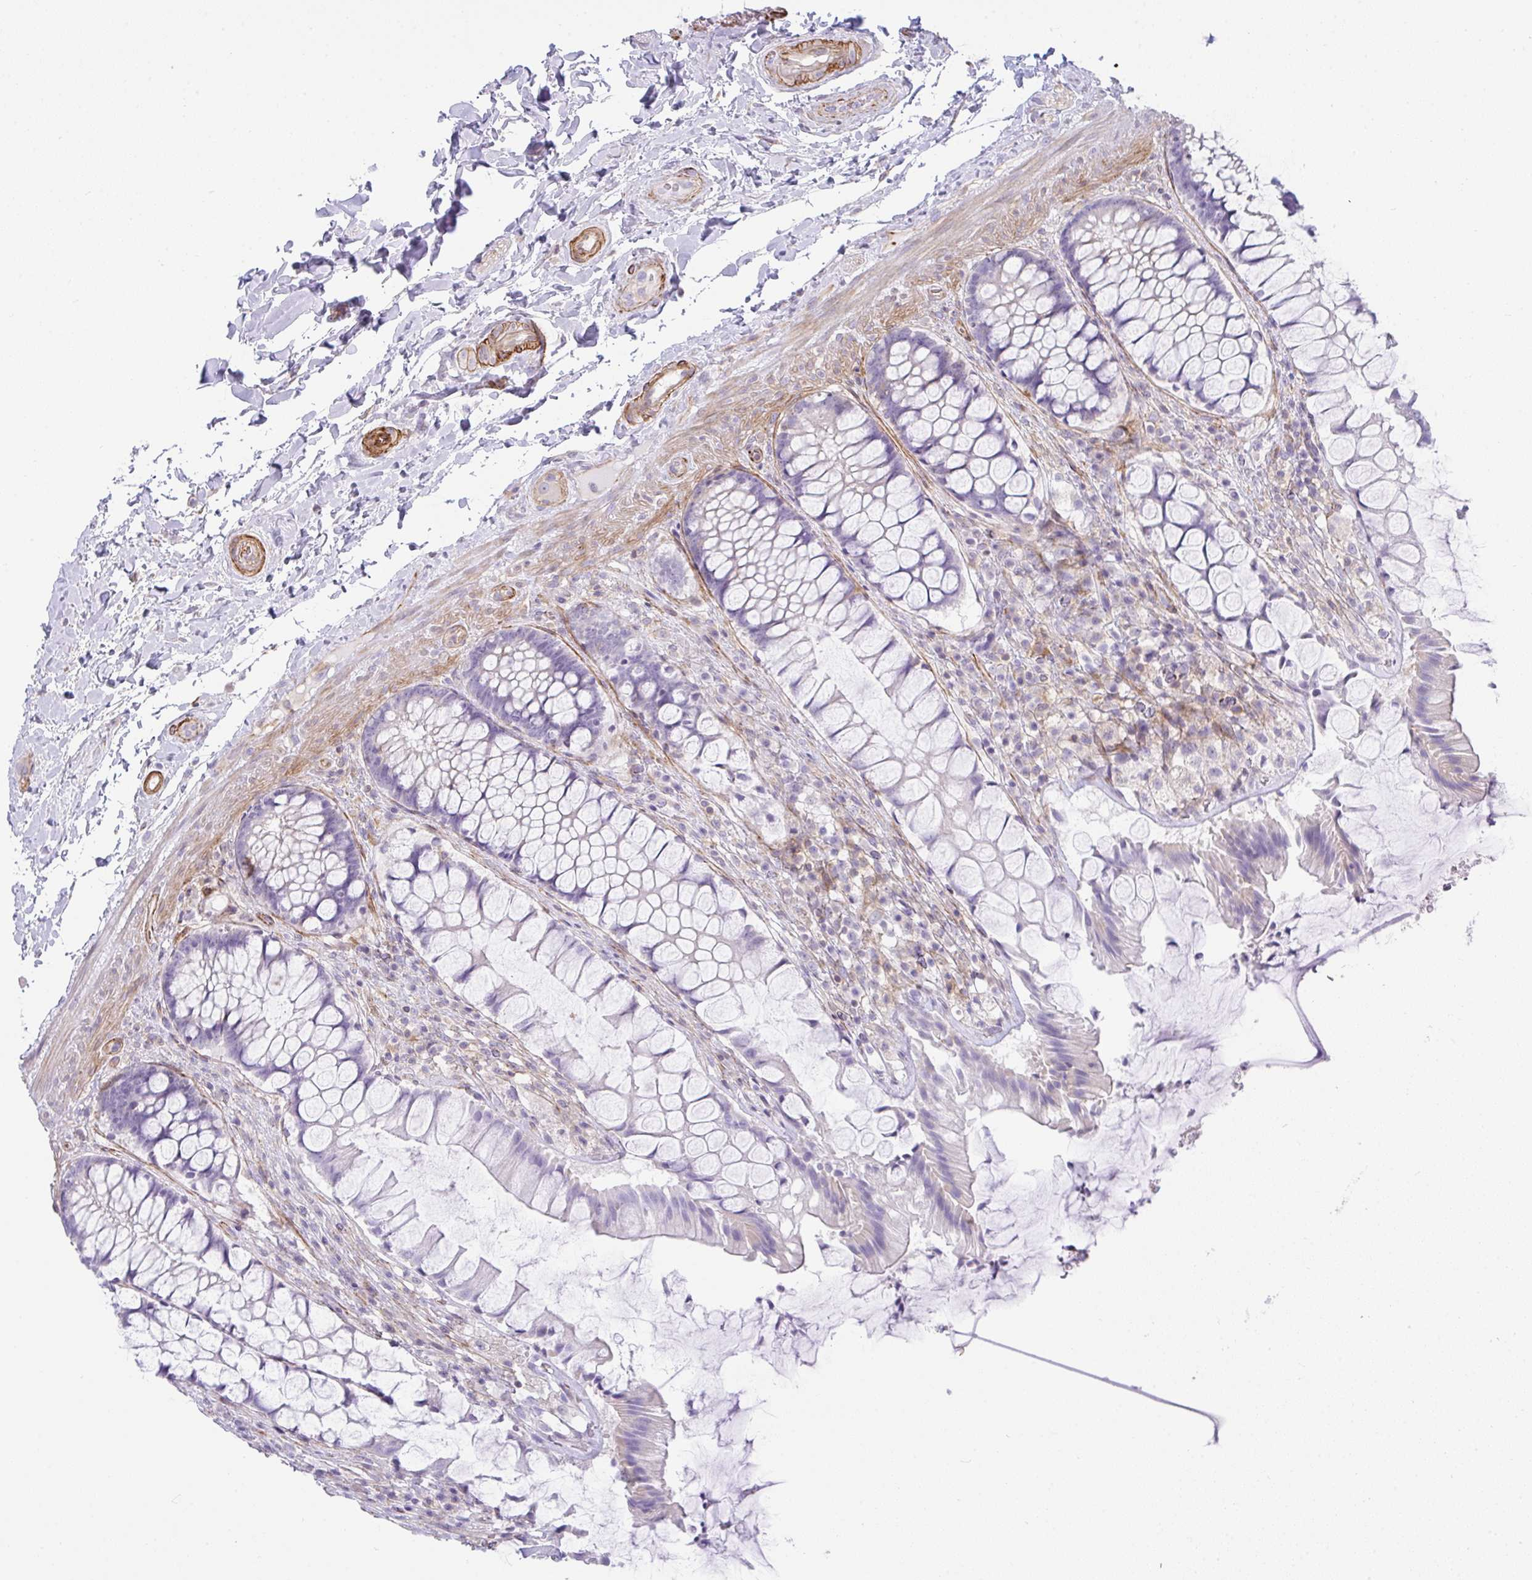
{"staining": {"intensity": "weak", "quantity": "<25%", "location": "cytoplasmic/membranous"}, "tissue": "rectum", "cell_type": "Glandular cells", "image_type": "normal", "snomed": [{"axis": "morphology", "description": "Normal tissue, NOS"}, {"axis": "topography", "description": "Rectum"}], "caption": "Immunohistochemistry image of normal human rectum stained for a protein (brown), which reveals no expression in glandular cells. (DAB (3,3'-diaminobenzidine) immunohistochemistry, high magnification).", "gene": "CDRT15", "patient": {"sex": "female", "age": 58}}